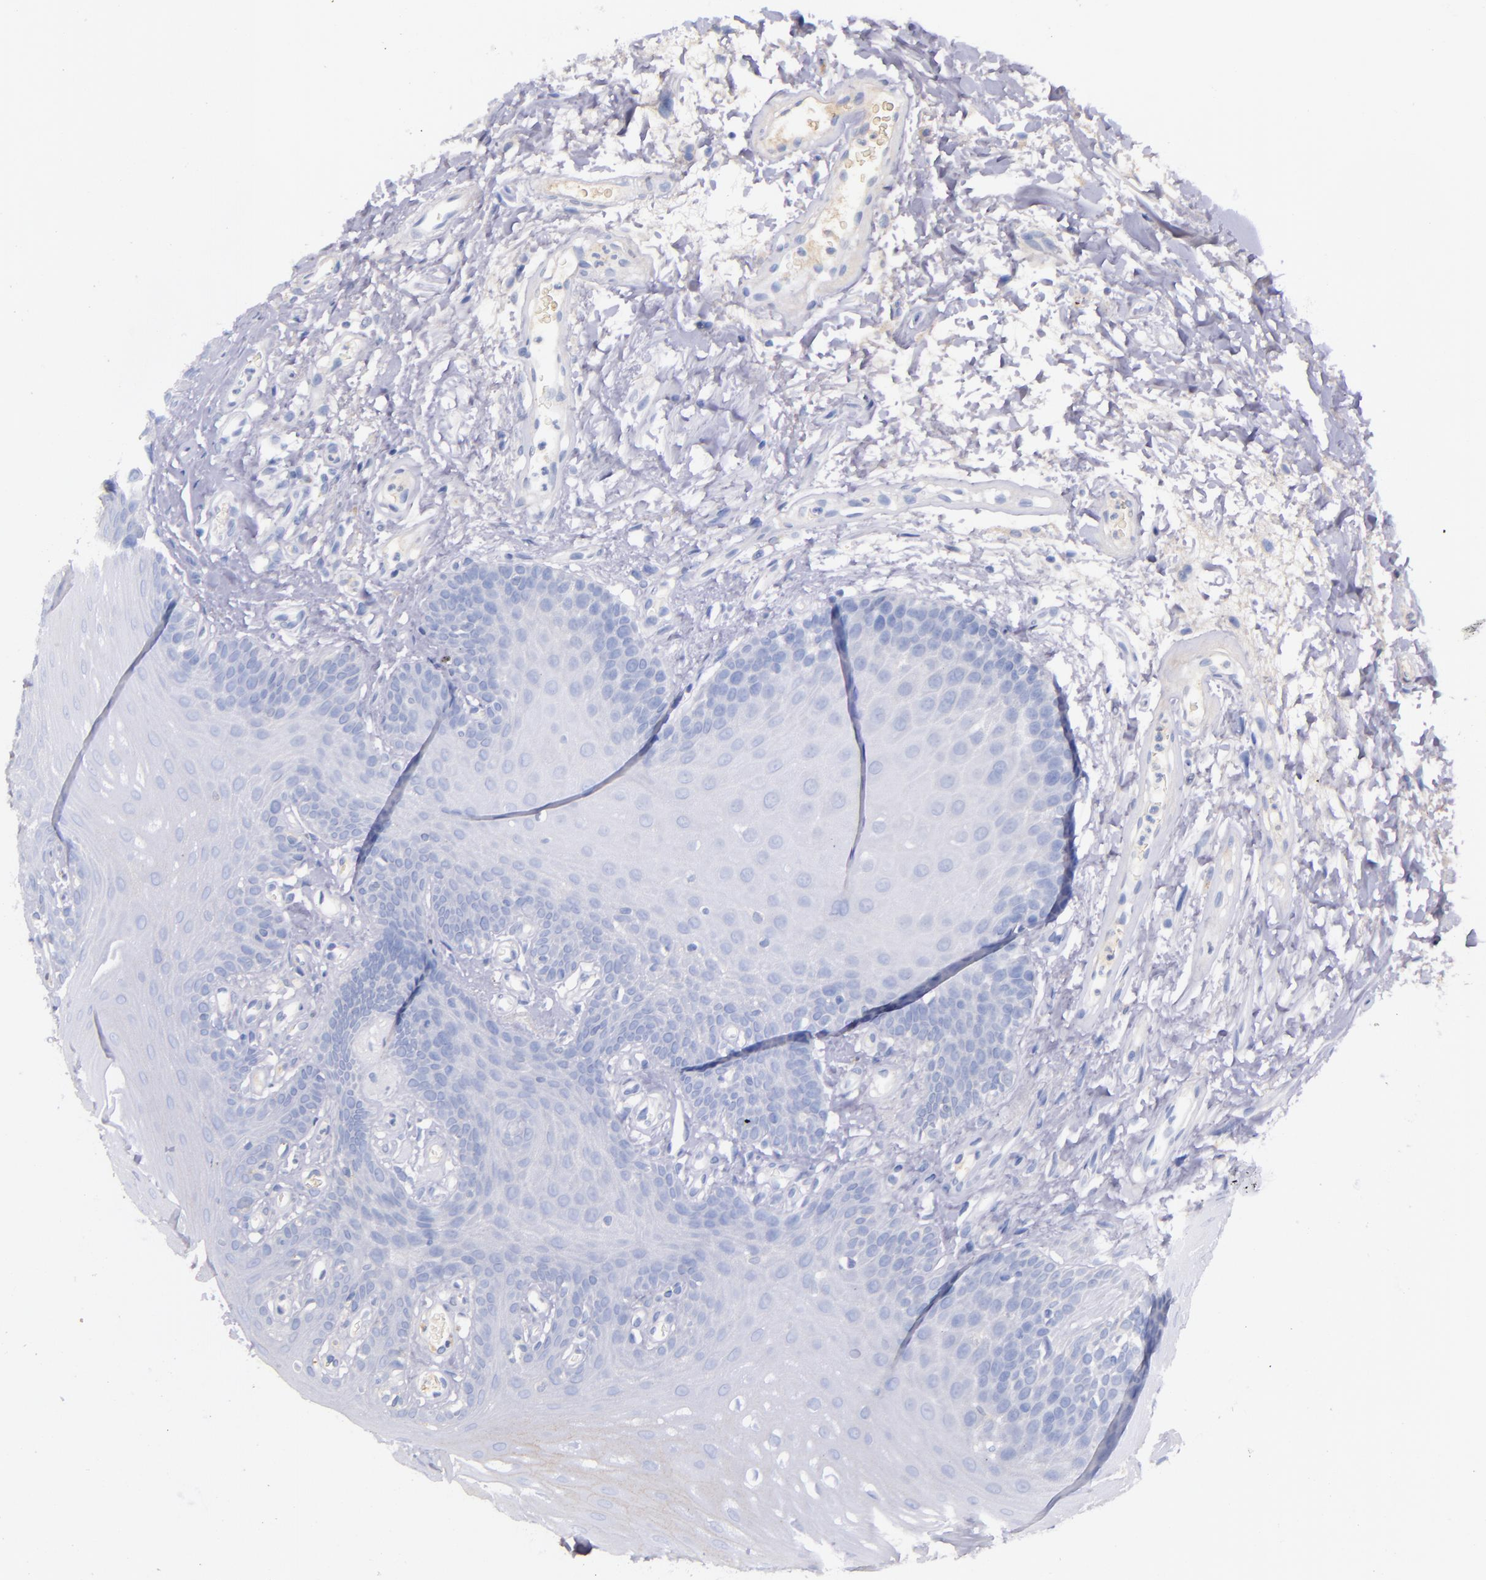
{"staining": {"intensity": "negative", "quantity": "none", "location": "none"}, "tissue": "oral mucosa", "cell_type": "Squamous epithelial cells", "image_type": "normal", "snomed": [{"axis": "morphology", "description": "Normal tissue, NOS"}, {"axis": "topography", "description": "Oral tissue"}], "caption": "Immunohistochemistry image of normal oral mucosa stained for a protein (brown), which exhibits no positivity in squamous epithelial cells.", "gene": "KNG1", "patient": {"sex": "male", "age": 62}}